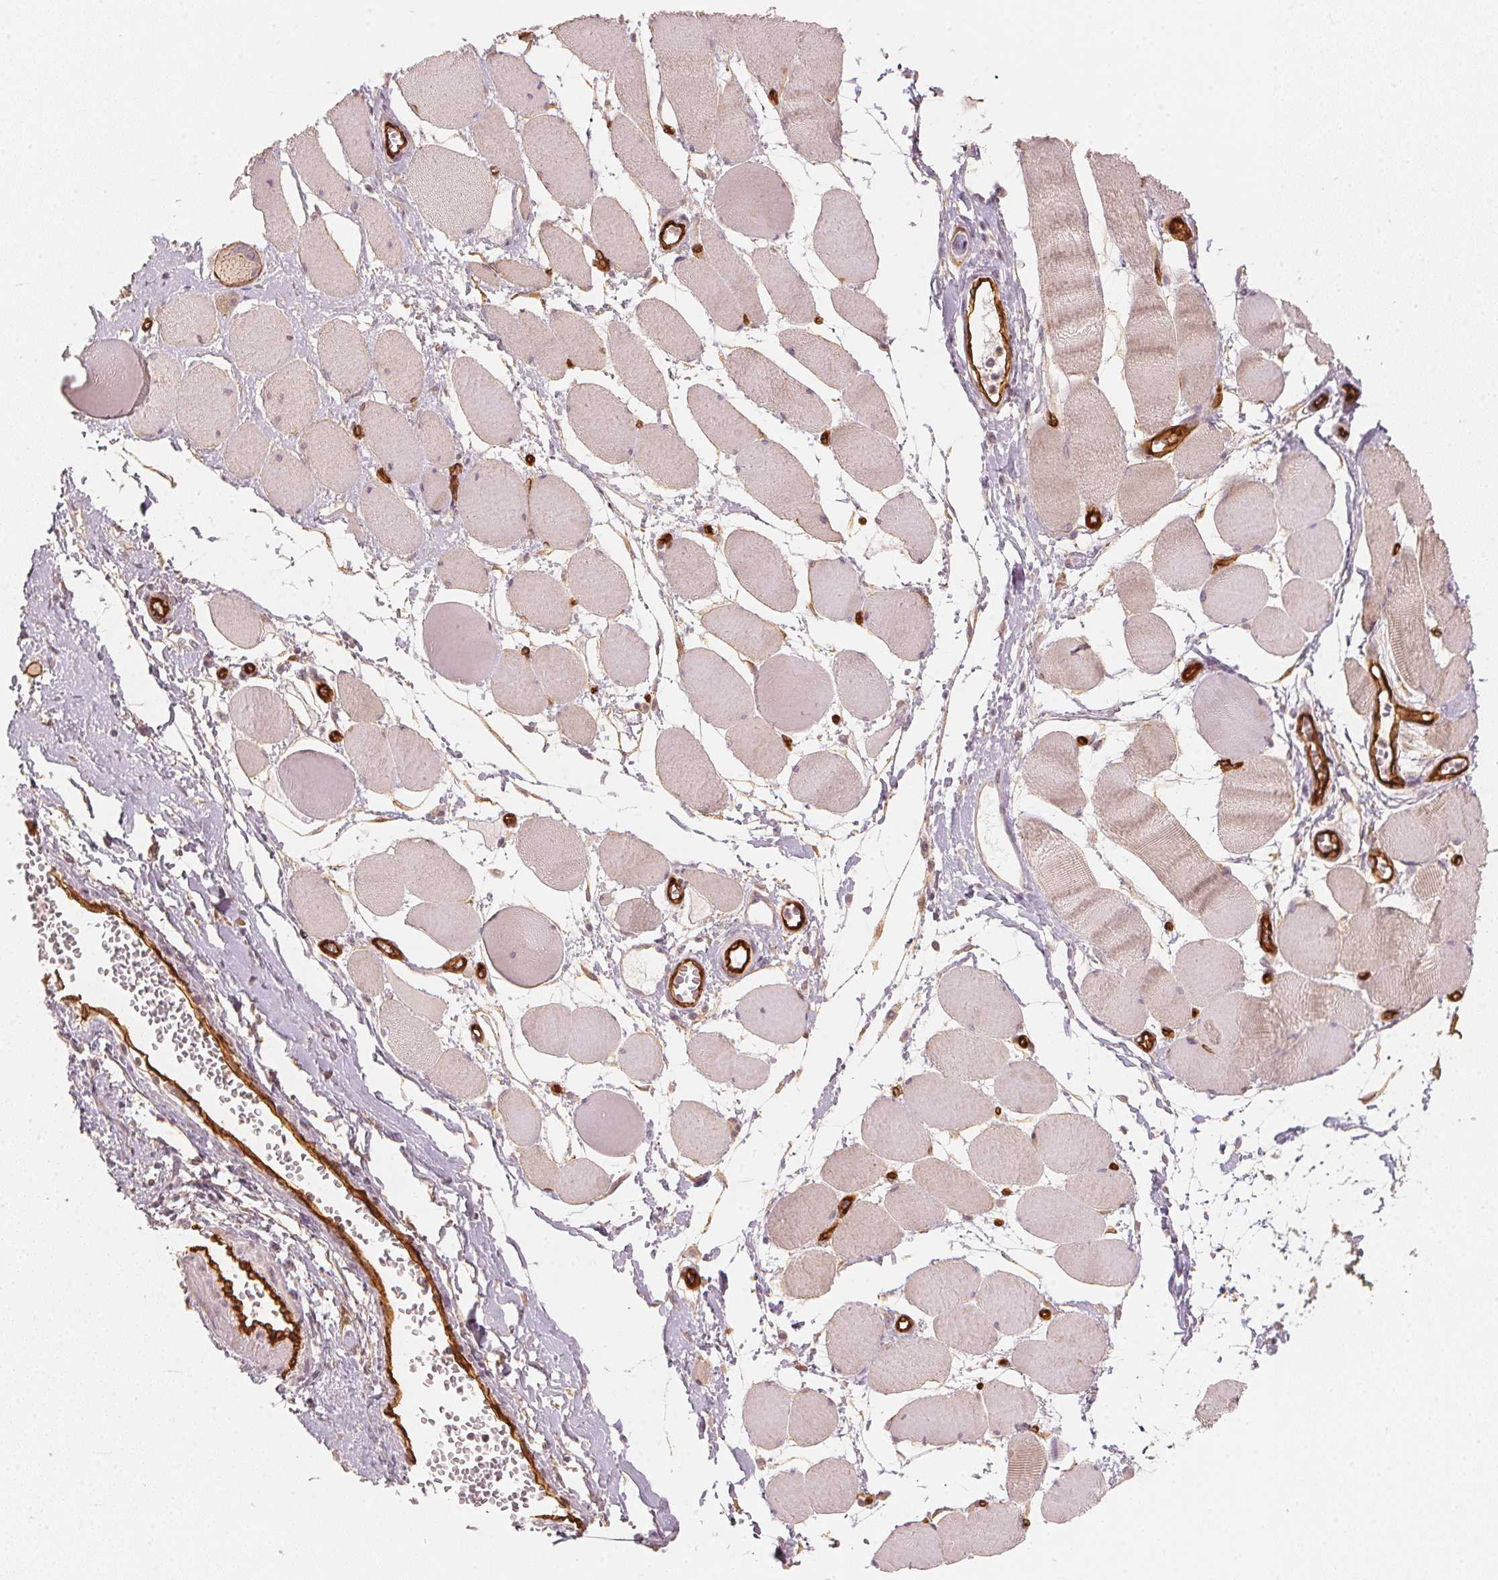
{"staining": {"intensity": "moderate", "quantity": ">75%", "location": "cytoplasmic/membranous"}, "tissue": "skeletal muscle", "cell_type": "Myocytes", "image_type": "normal", "snomed": [{"axis": "morphology", "description": "Normal tissue, NOS"}, {"axis": "topography", "description": "Skeletal muscle"}], "caption": "Protein staining of benign skeletal muscle displays moderate cytoplasmic/membranous positivity in about >75% of myocytes.", "gene": "CIB1", "patient": {"sex": "female", "age": 75}}